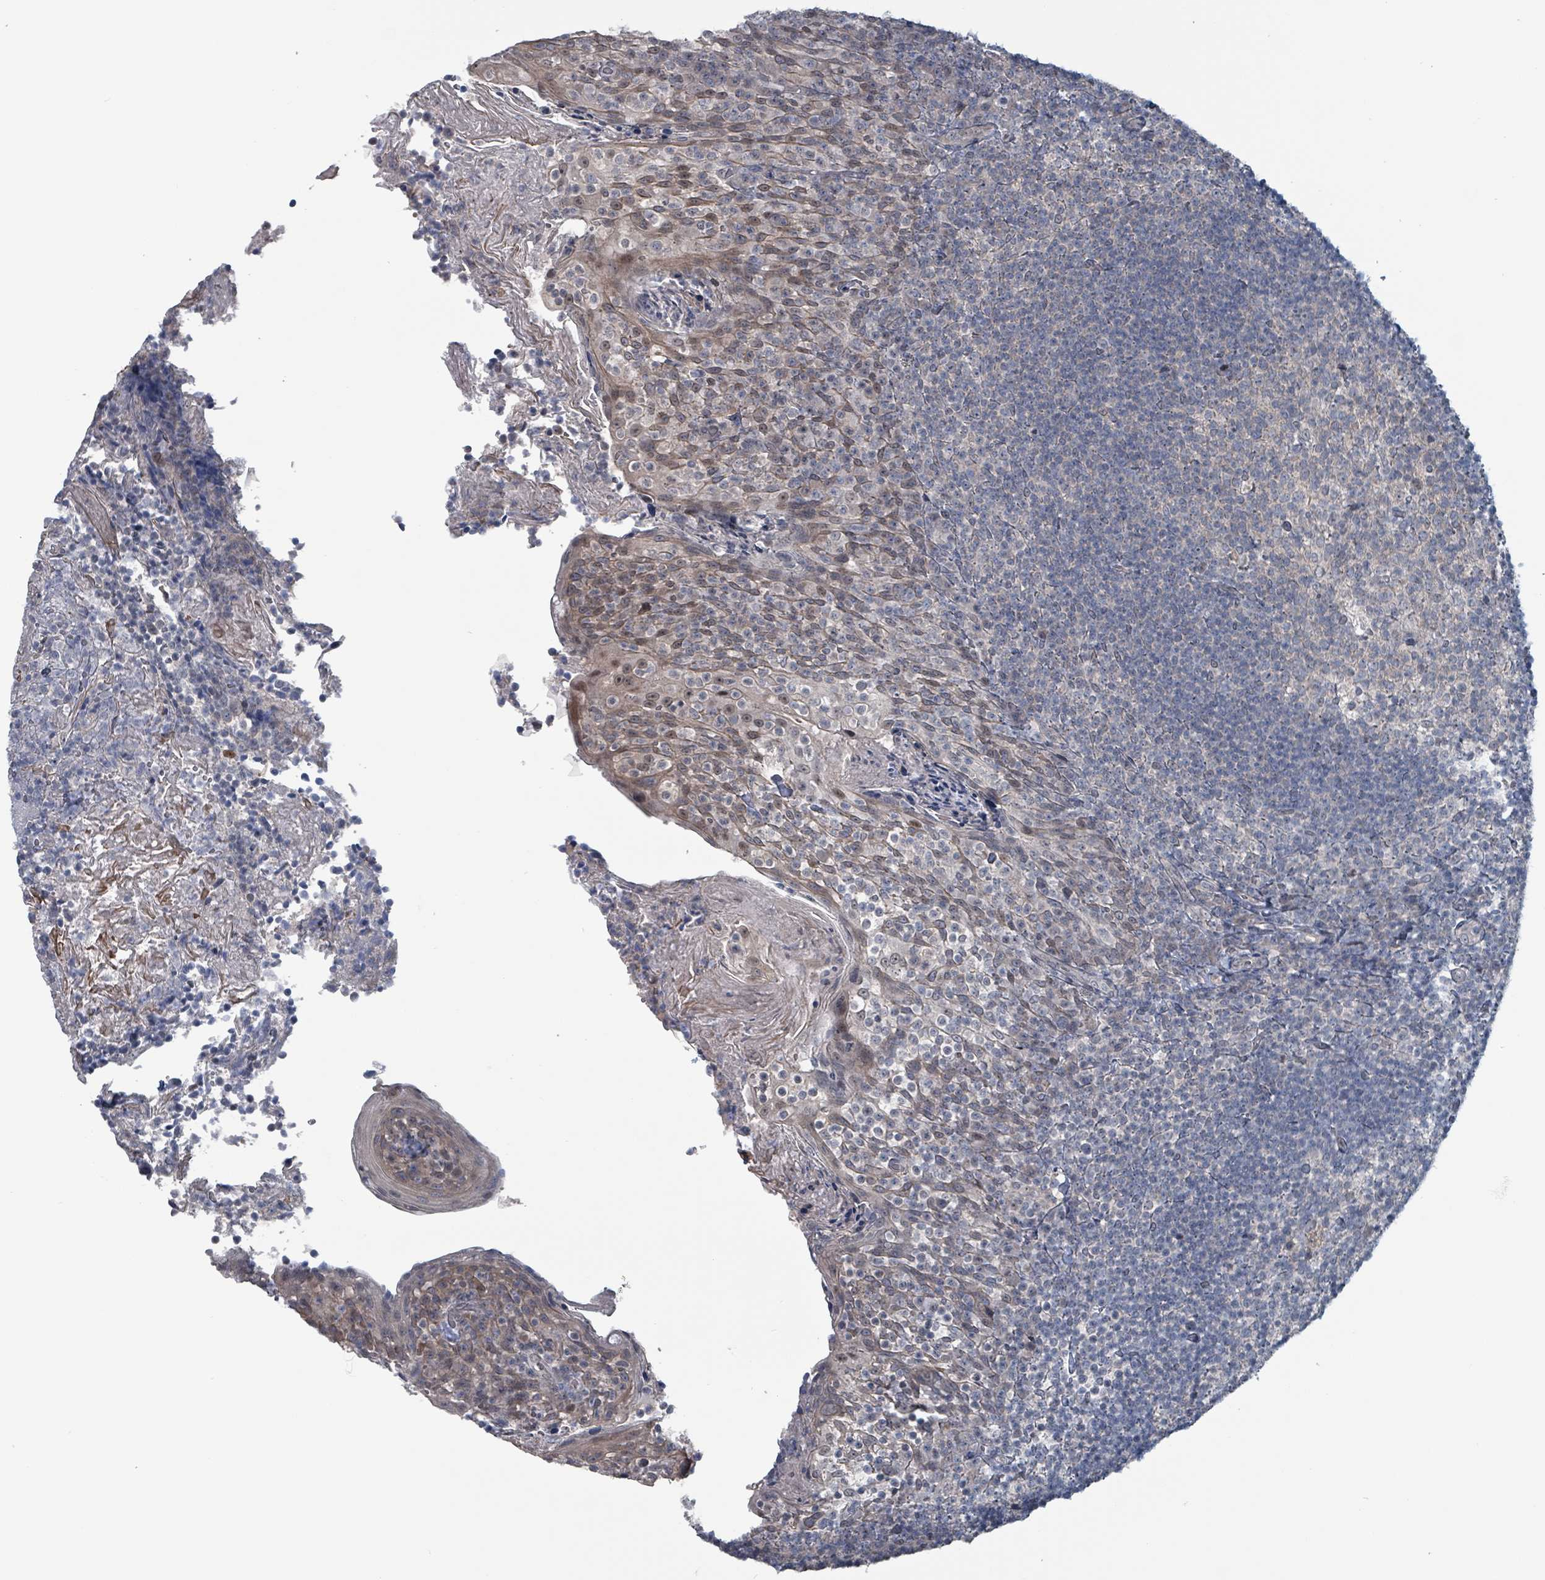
{"staining": {"intensity": "weak", "quantity": "<25%", "location": "nuclear"}, "tissue": "tonsil", "cell_type": "Germinal center cells", "image_type": "normal", "snomed": [{"axis": "morphology", "description": "Normal tissue, NOS"}, {"axis": "topography", "description": "Tonsil"}], "caption": "This image is of normal tonsil stained with immunohistochemistry (IHC) to label a protein in brown with the nuclei are counter-stained blue. There is no staining in germinal center cells. Brightfield microscopy of IHC stained with DAB (3,3'-diaminobenzidine) (brown) and hematoxylin (blue), captured at high magnification.", "gene": "BIVM", "patient": {"sex": "female", "age": 10}}